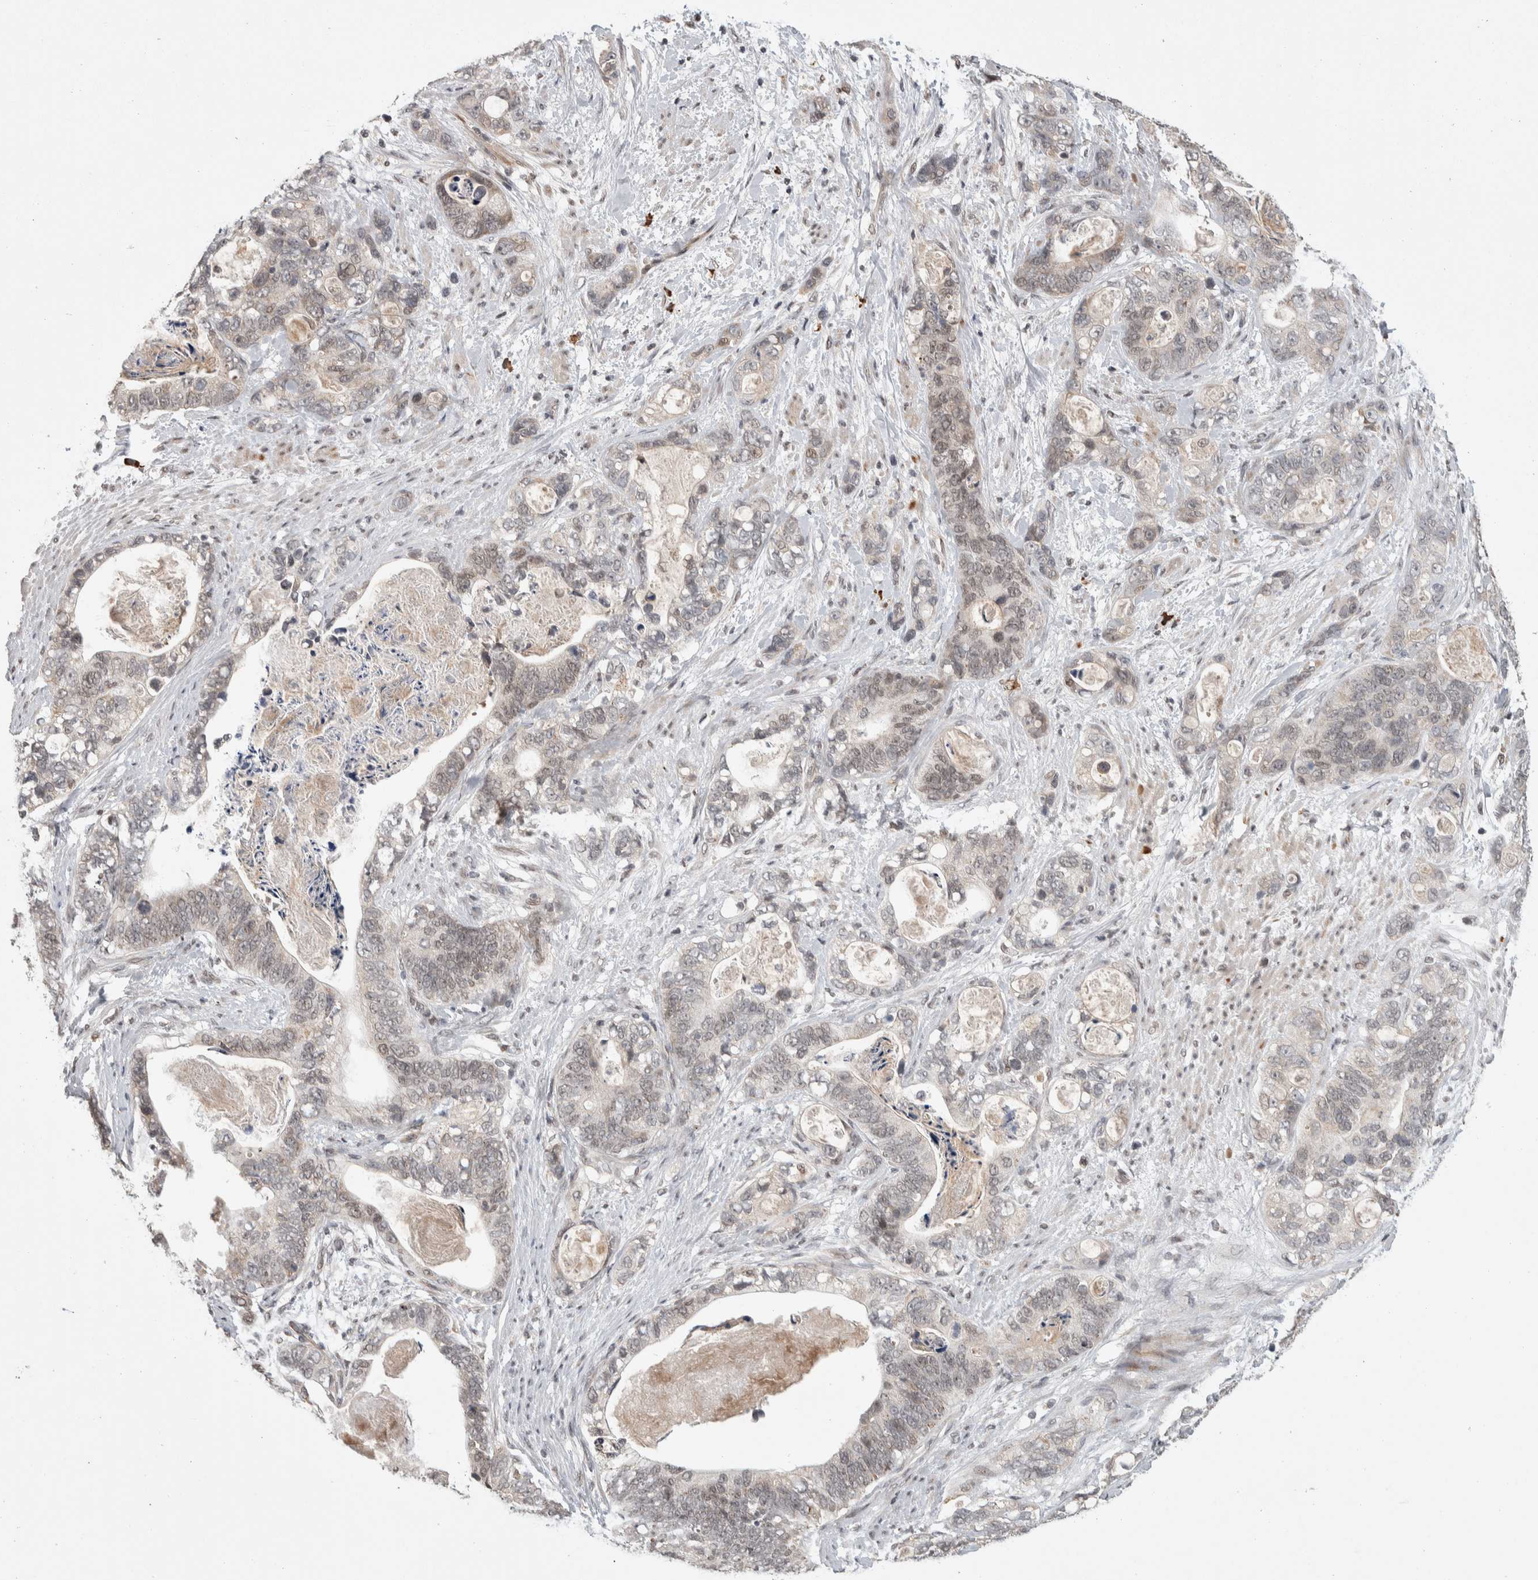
{"staining": {"intensity": "weak", "quantity": "<25%", "location": "nuclear"}, "tissue": "stomach cancer", "cell_type": "Tumor cells", "image_type": "cancer", "snomed": [{"axis": "morphology", "description": "Normal tissue, NOS"}, {"axis": "morphology", "description": "Adenocarcinoma, NOS"}, {"axis": "topography", "description": "Stomach"}], "caption": "Micrograph shows no protein expression in tumor cells of stomach cancer (adenocarcinoma) tissue. (IHC, brightfield microscopy, high magnification).", "gene": "ZNF592", "patient": {"sex": "female", "age": 89}}